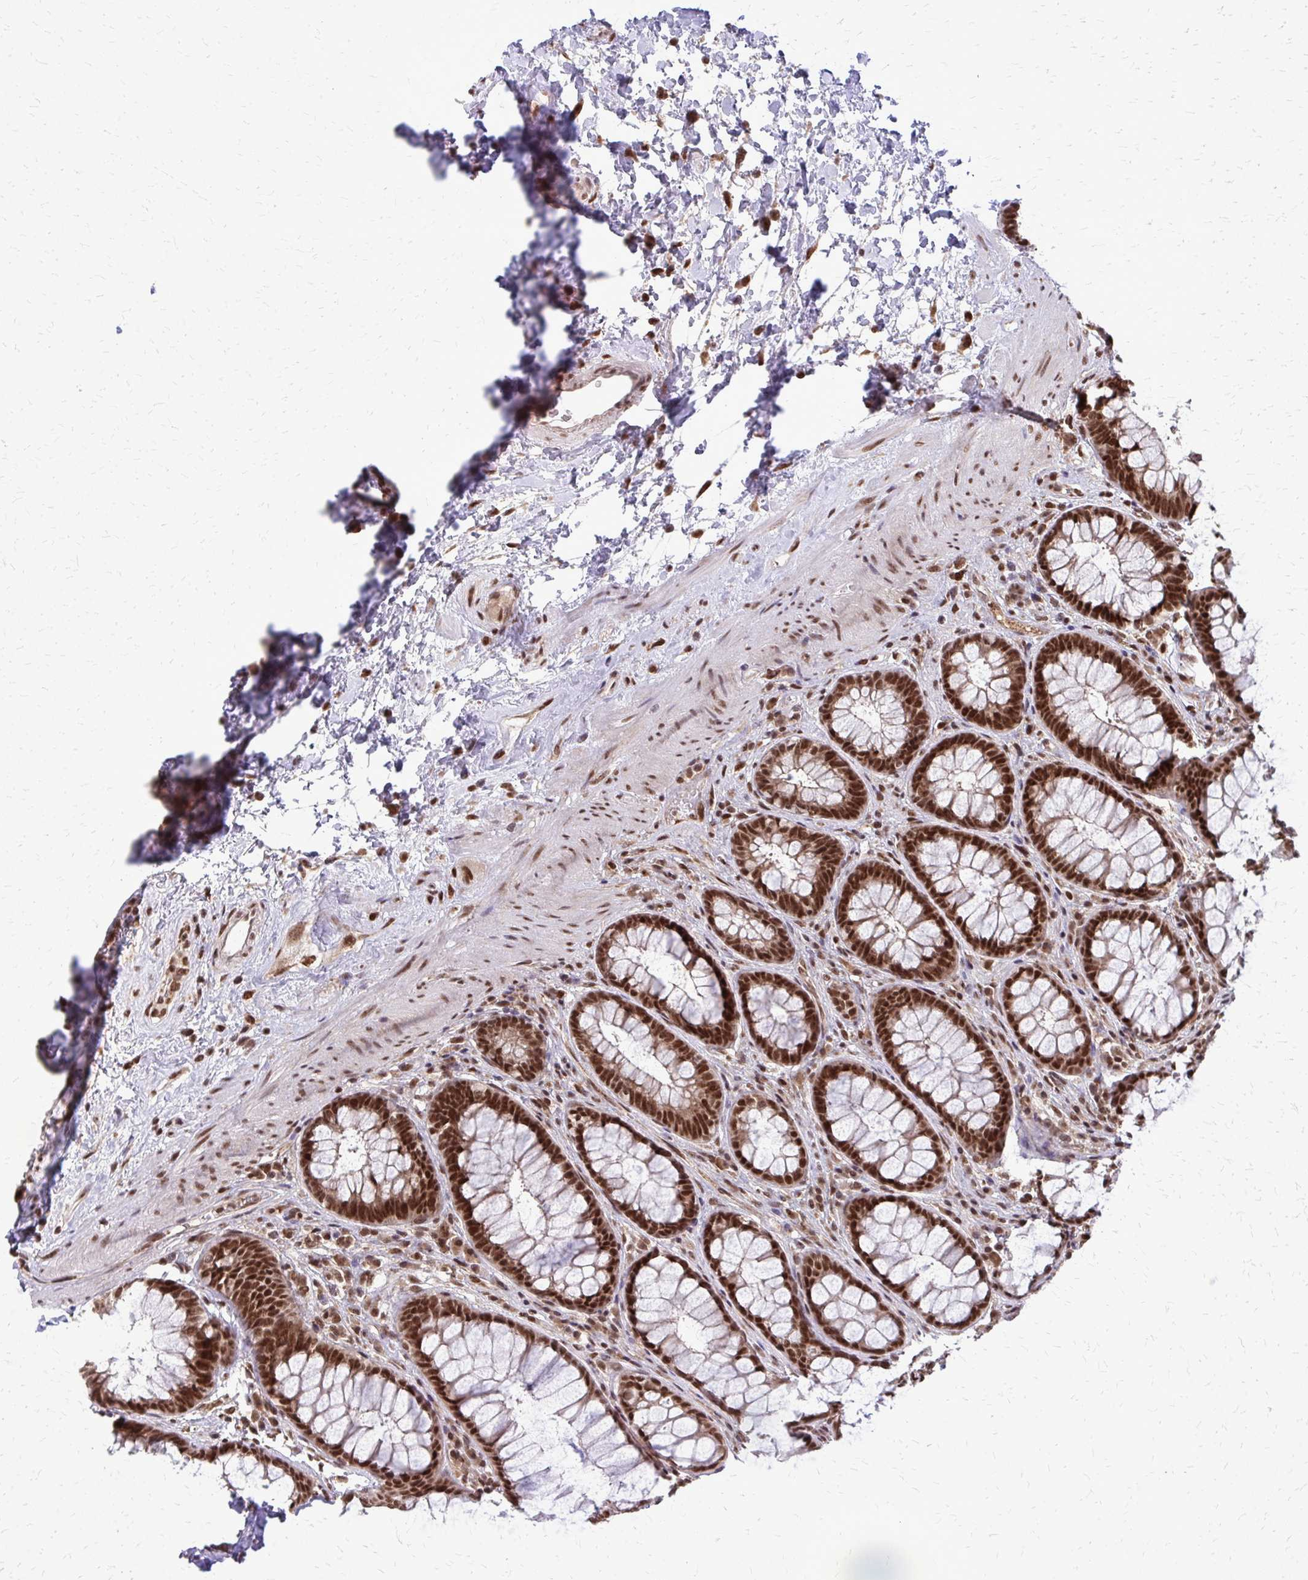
{"staining": {"intensity": "strong", "quantity": ">75%", "location": "nuclear"}, "tissue": "rectum", "cell_type": "Glandular cells", "image_type": "normal", "snomed": [{"axis": "morphology", "description": "Normal tissue, NOS"}, {"axis": "topography", "description": "Rectum"}], "caption": "IHC histopathology image of normal human rectum stained for a protein (brown), which displays high levels of strong nuclear expression in approximately >75% of glandular cells.", "gene": "HDAC3", "patient": {"sex": "male", "age": 72}}